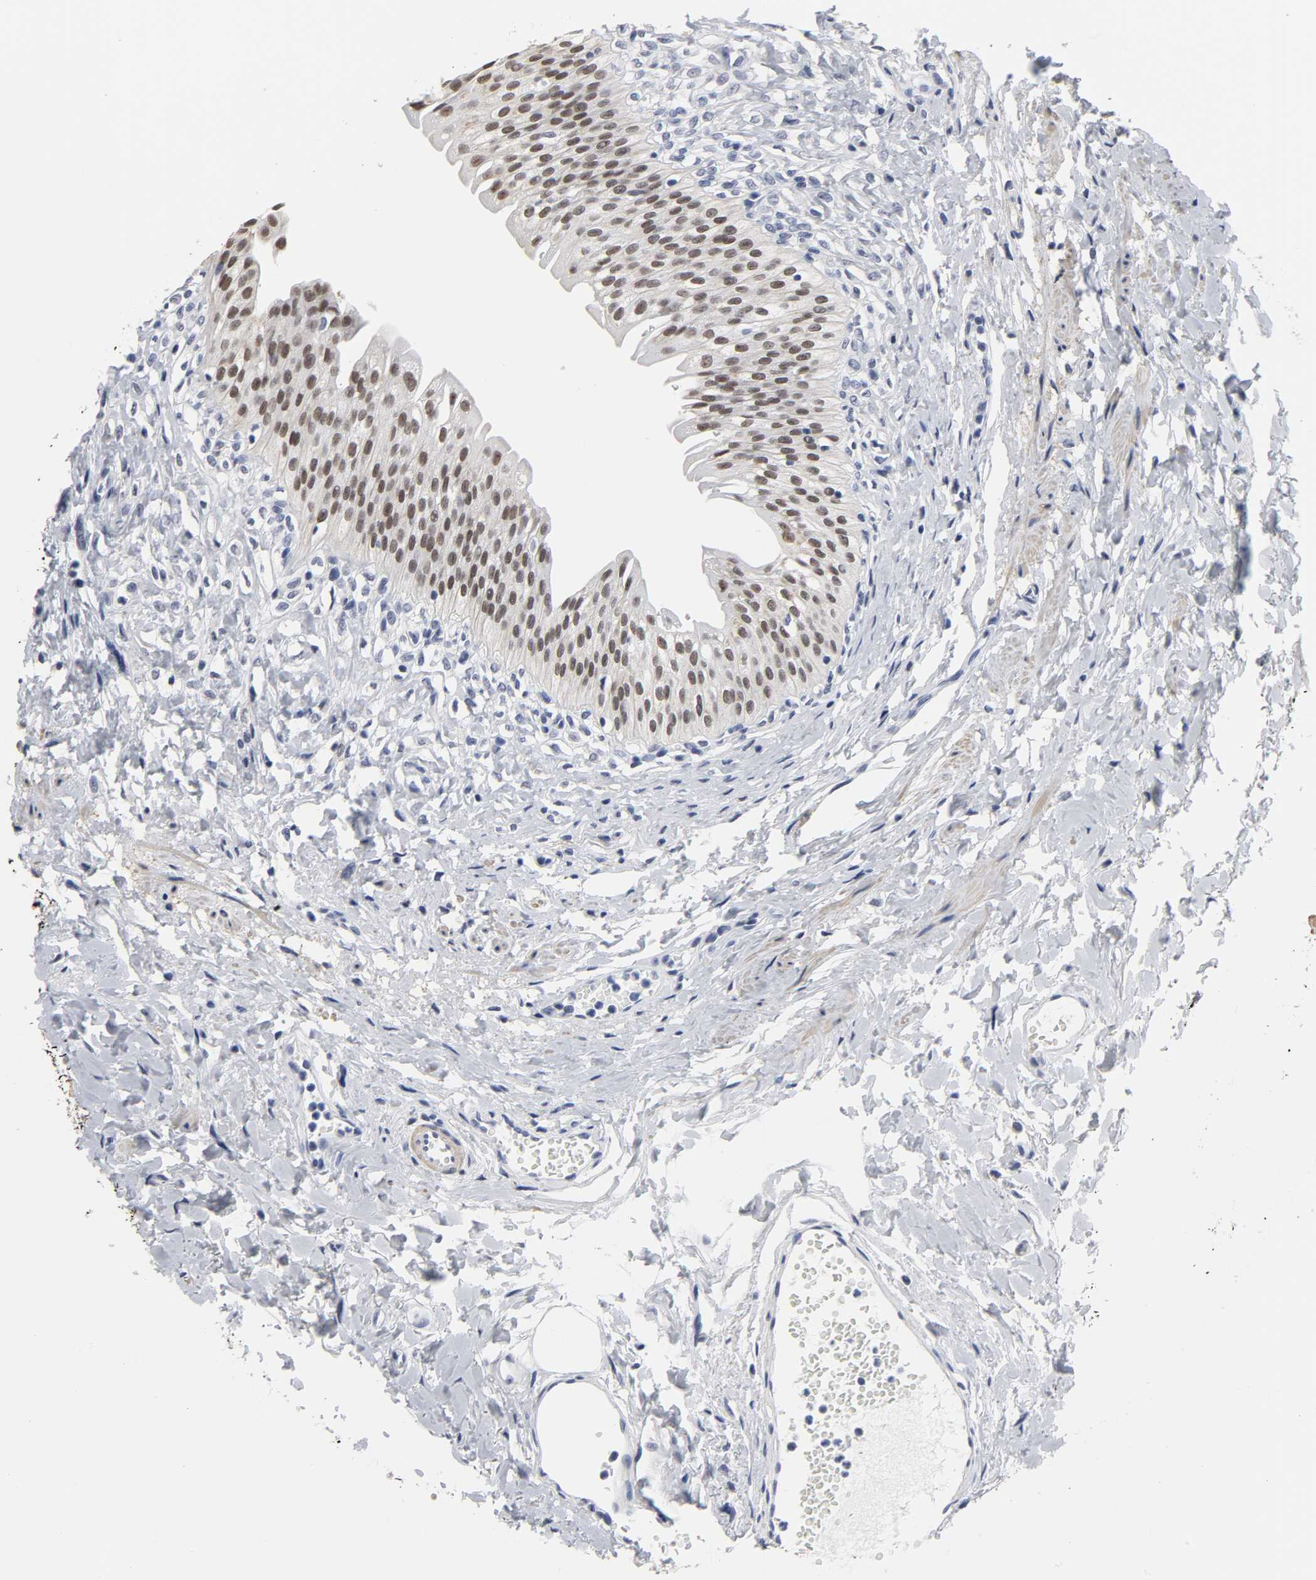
{"staining": {"intensity": "strong", "quantity": ">75%", "location": "cytoplasmic/membranous,nuclear"}, "tissue": "urinary bladder", "cell_type": "Urothelial cells", "image_type": "normal", "snomed": [{"axis": "morphology", "description": "Normal tissue, NOS"}, {"axis": "topography", "description": "Urinary bladder"}], "caption": "Immunohistochemistry staining of benign urinary bladder, which reveals high levels of strong cytoplasmic/membranous,nuclear staining in about >75% of urothelial cells indicating strong cytoplasmic/membranous,nuclear protein expression. The staining was performed using DAB (3,3'-diaminobenzidine) (brown) for protein detection and nuclei were counterstained in hematoxylin (blue).", "gene": "GRHL2", "patient": {"sex": "female", "age": 80}}